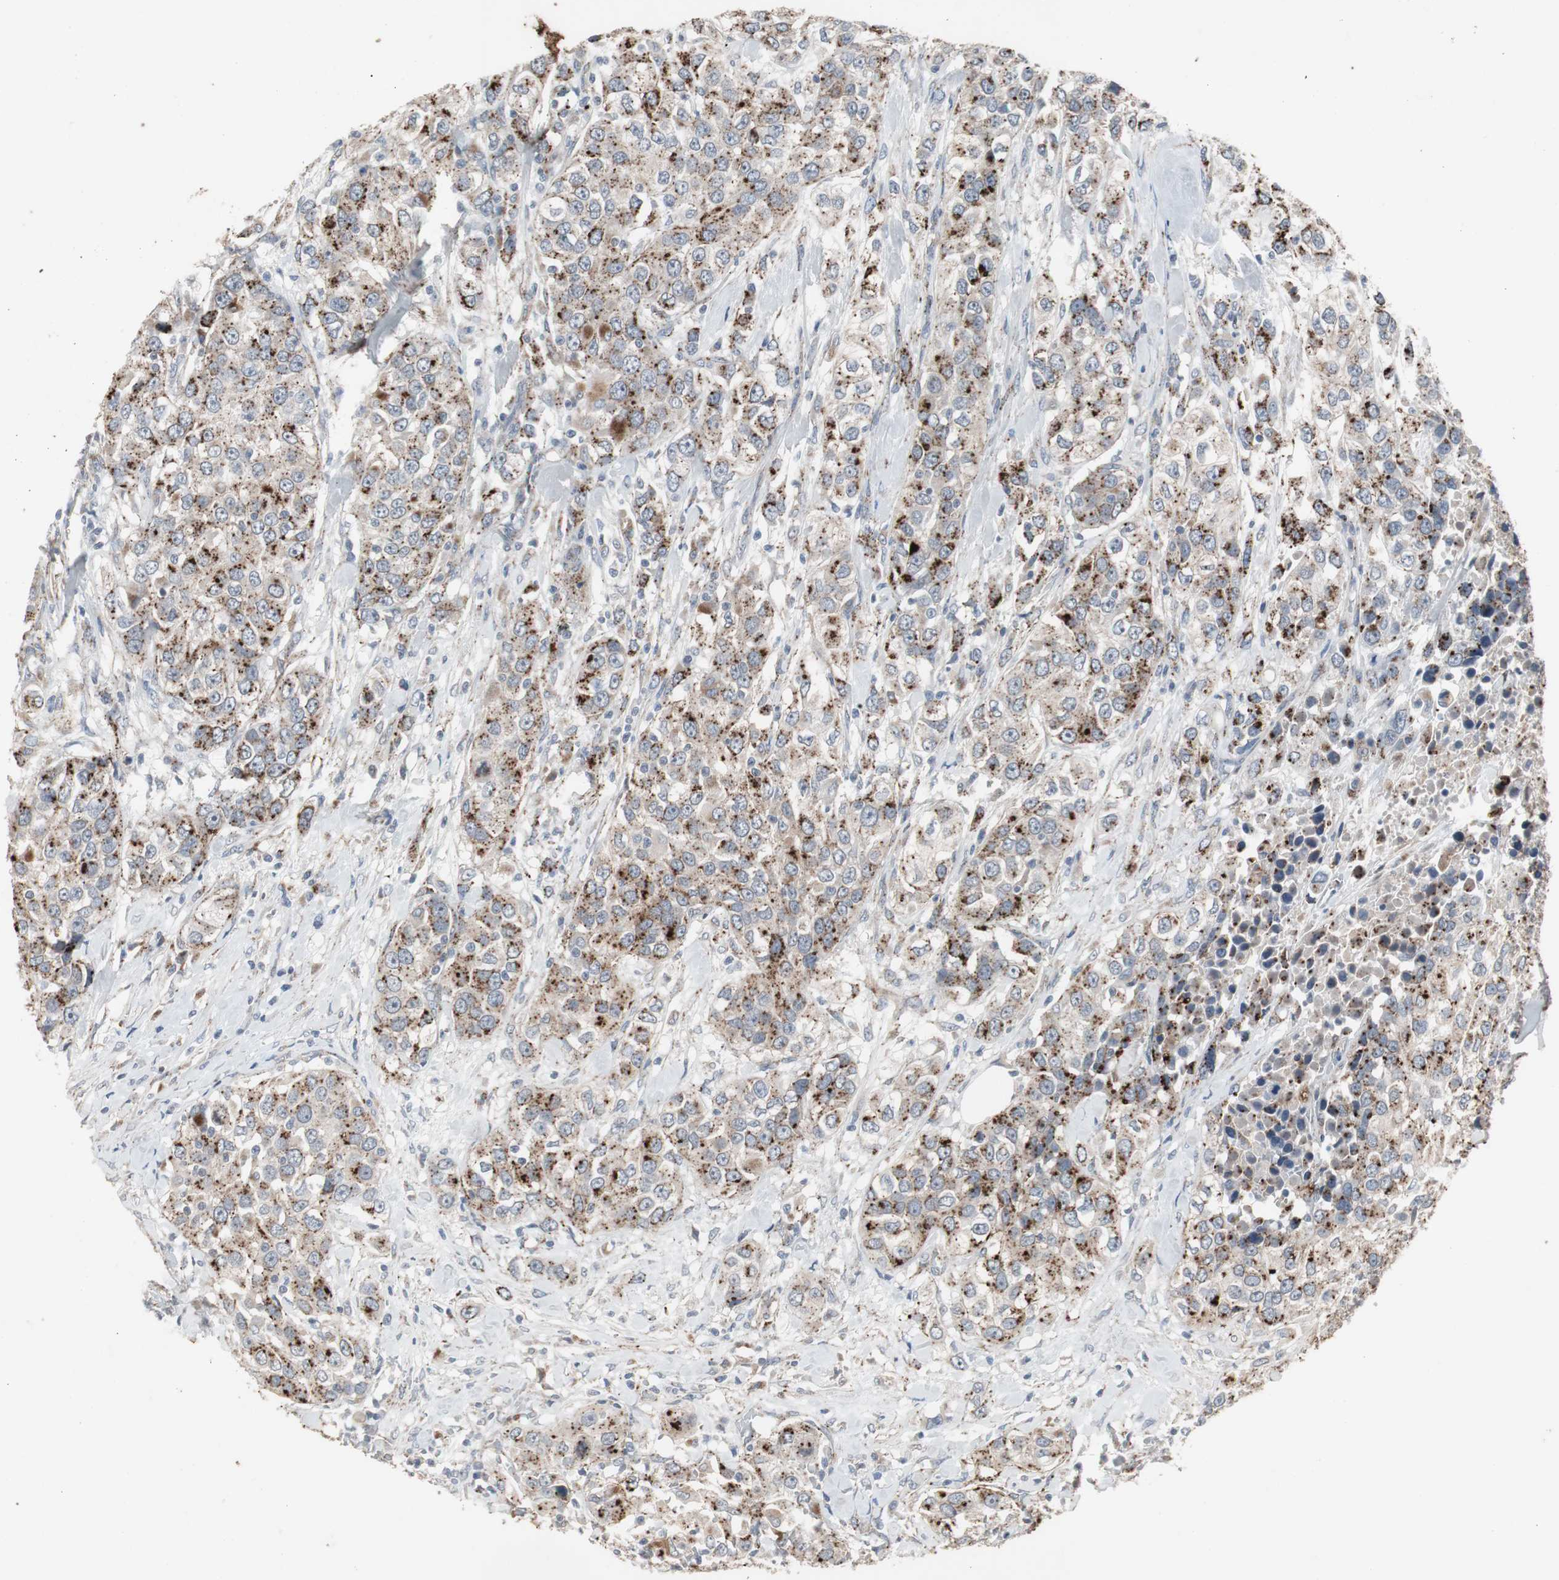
{"staining": {"intensity": "strong", "quantity": ">75%", "location": "cytoplasmic/membranous"}, "tissue": "urothelial cancer", "cell_type": "Tumor cells", "image_type": "cancer", "snomed": [{"axis": "morphology", "description": "Urothelial carcinoma, High grade"}, {"axis": "topography", "description": "Urinary bladder"}], "caption": "Human urothelial carcinoma (high-grade) stained with a protein marker exhibits strong staining in tumor cells.", "gene": "GBA1", "patient": {"sex": "female", "age": 80}}